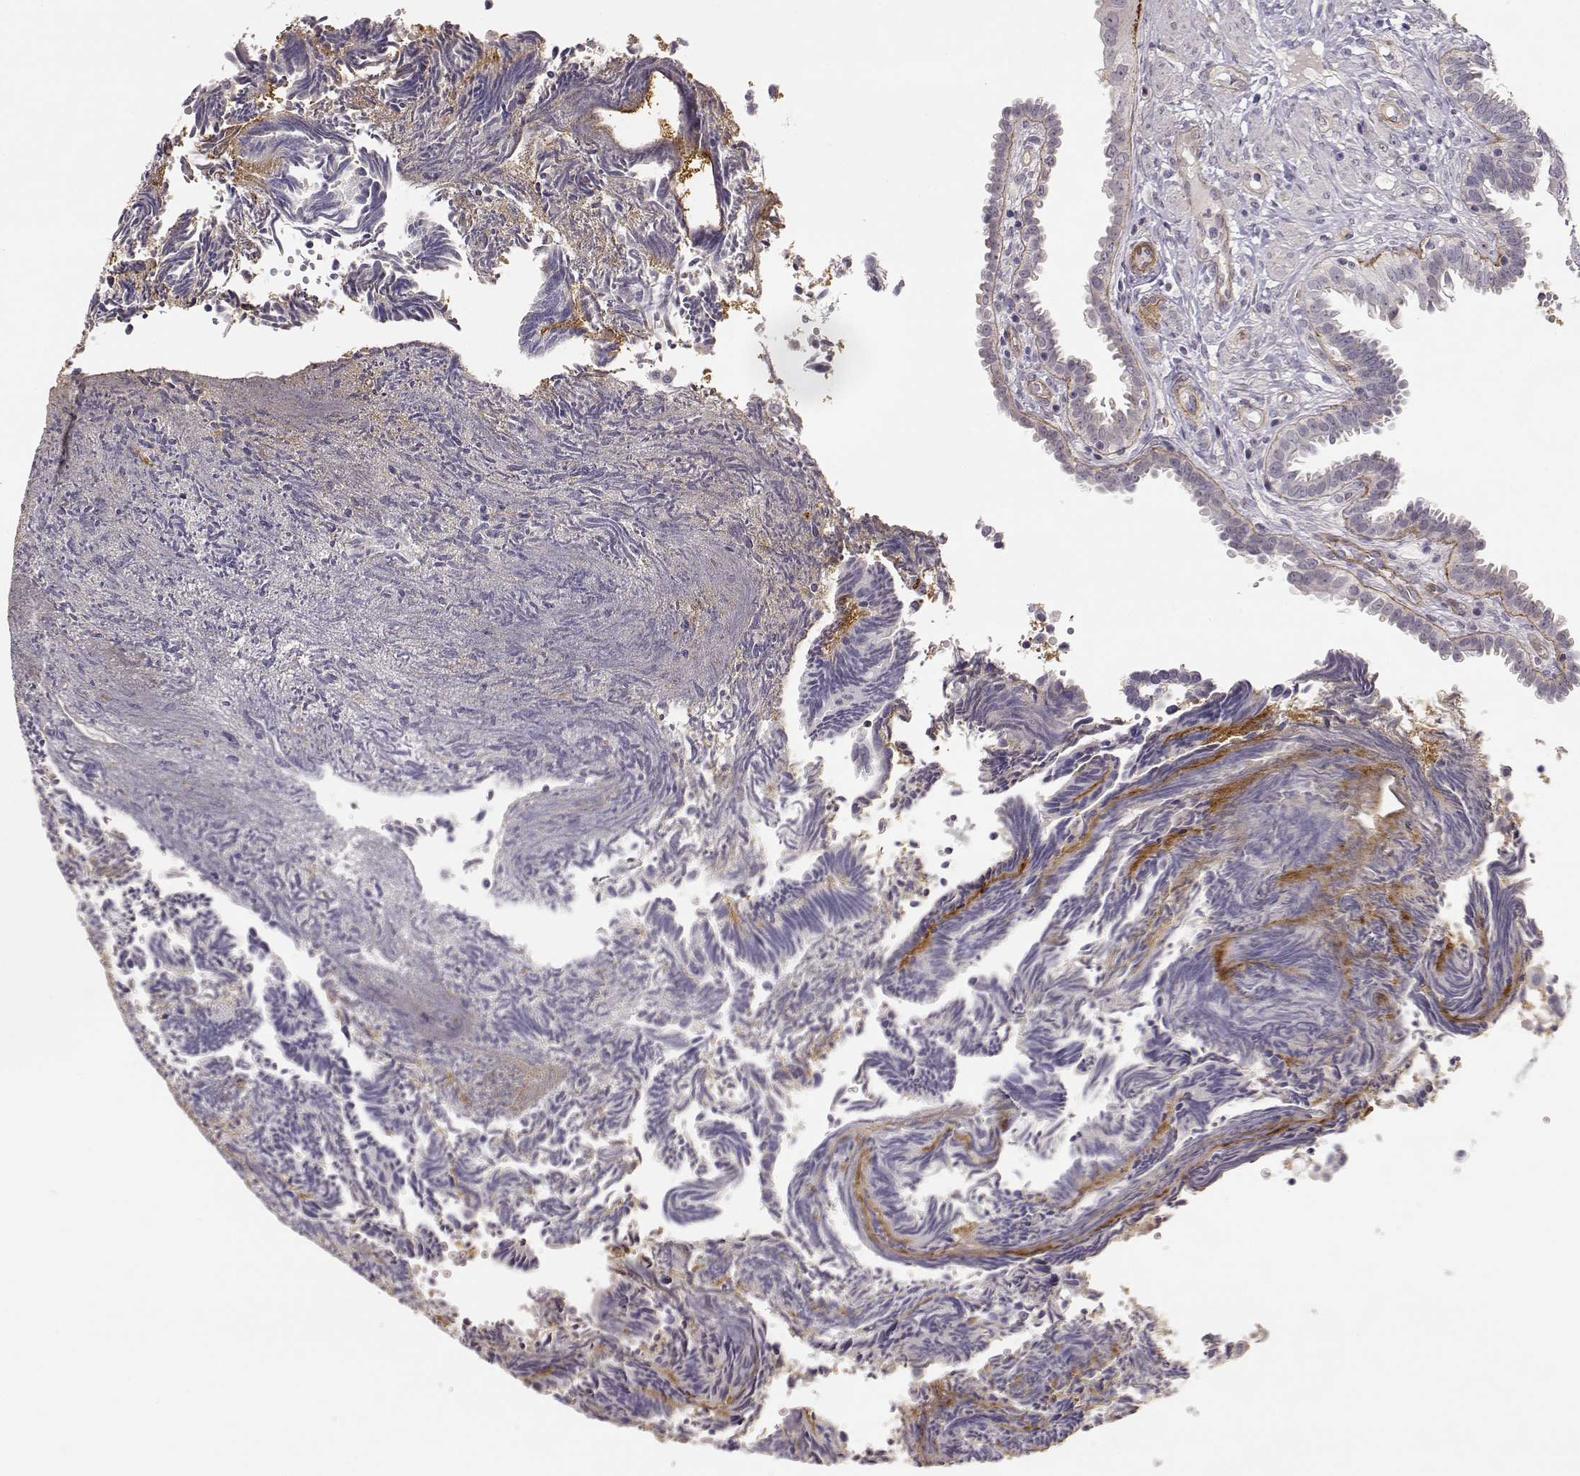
{"staining": {"intensity": "negative", "quantity": "none", "location": "none"}, "tissue": "fallopian tube", "cell_type": "Glandular cells", "image_type": "normal", "snomed": [{"axis": "morphology", "description": "Normal tissue, NOS"}, {"axis": "topography", "description": "Fallopian tube"}], "caption": "Immunohistochemistry (IHC) of benign human fallopian tube demonstrates no staining in glandular cells.", "gene": "LAMA5", "patient": {"sex": "female", "age": 39}}